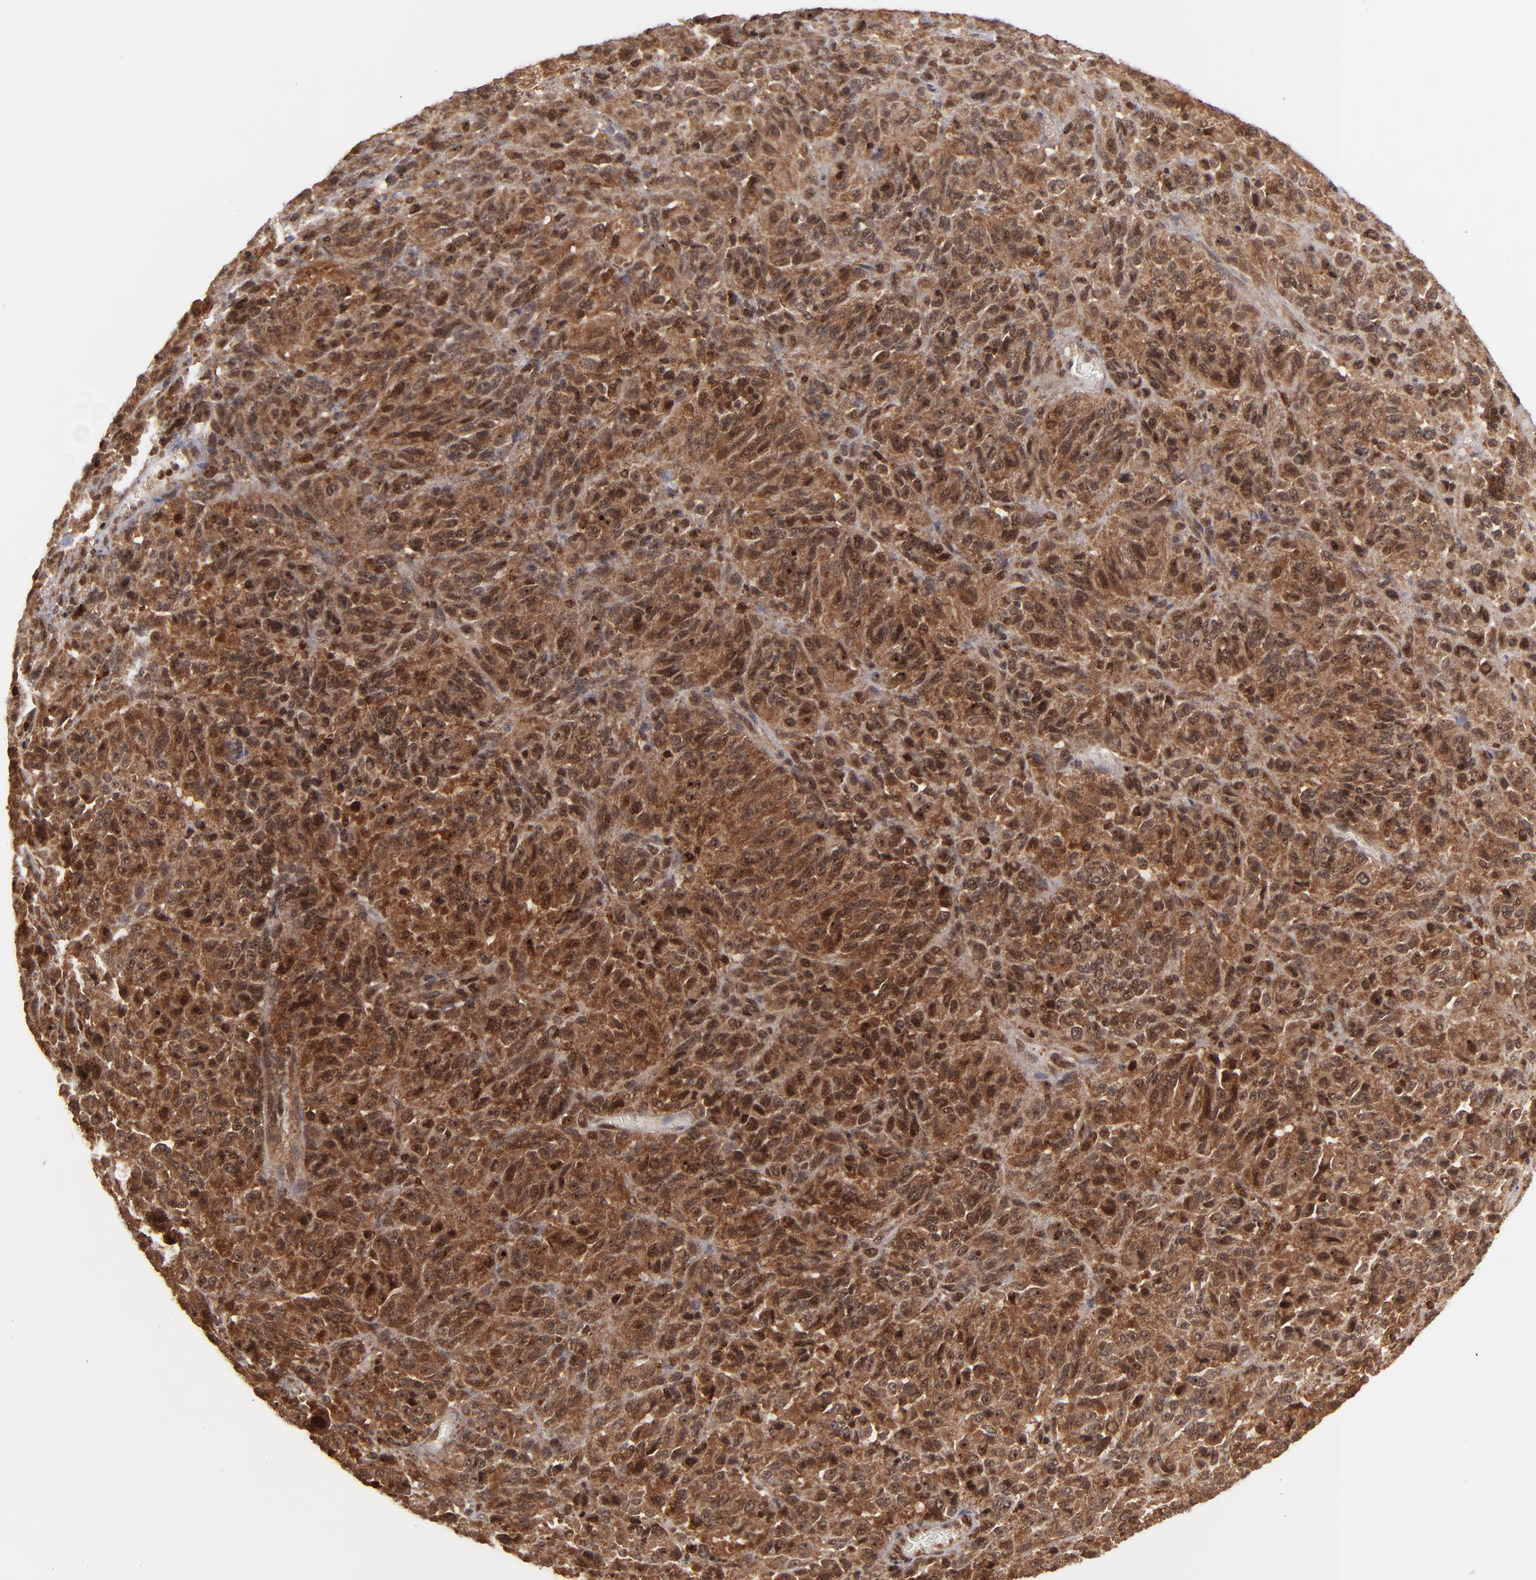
{"staining": {"intensity": "strong", "quantity": ">75%", "location": "cytoplasmic/membranous,nuclear"}, "tissue": "melanoma", "cell_type": "Tumor cells", "image_type": "cancer", "snomed": [{"axis": "morphology", "description": "Malignant melanoma, Metastatic site"}, {"axis": "topography", "description": "Lung"}], "caption": "This is a histology image of immunohistochemistry staining of melanoma, which shows strong expression in the cytoplasmic/membranous and nuclear of tumor cells.", "gene": "RGS6", "patient": {"sex": "male", "age": 64}}